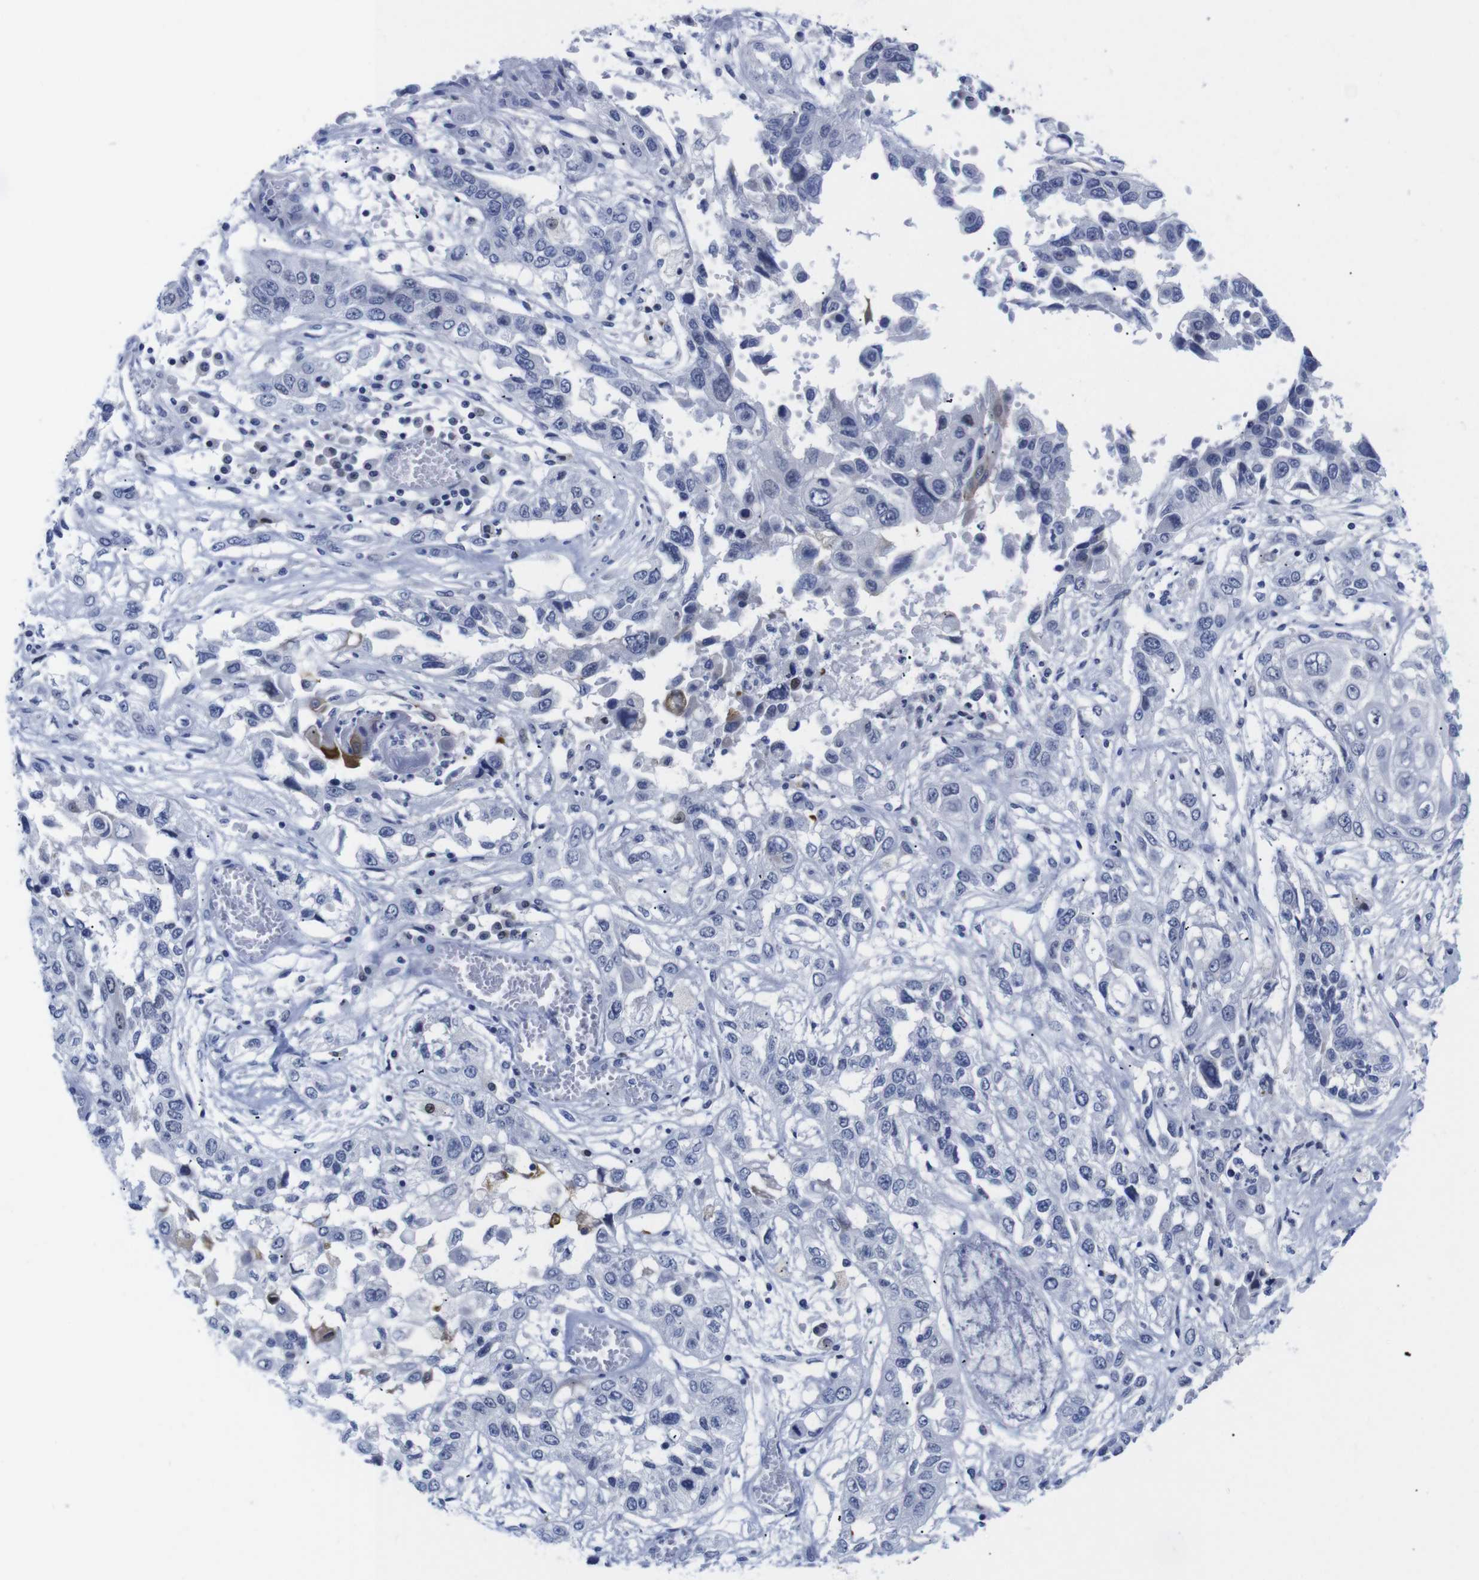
{"staining": {"intensity": "negative", "quantity": "none", "location": "none"}, "tissue": "lung cancer", "cell_type": "Tumor cells", "image_type": "cancer", "snomed": [{"axis": "morphology", "description": "Squamous cell carcinoma, NOS"}, {"axis": "topography", "description": "Lung"}], "caption": "Photomicrograph shows no protein staining in tumor cells of lung cancer tissue.", "gene": "LRRC55", "patient": {"sex": "male", "age": 71}}